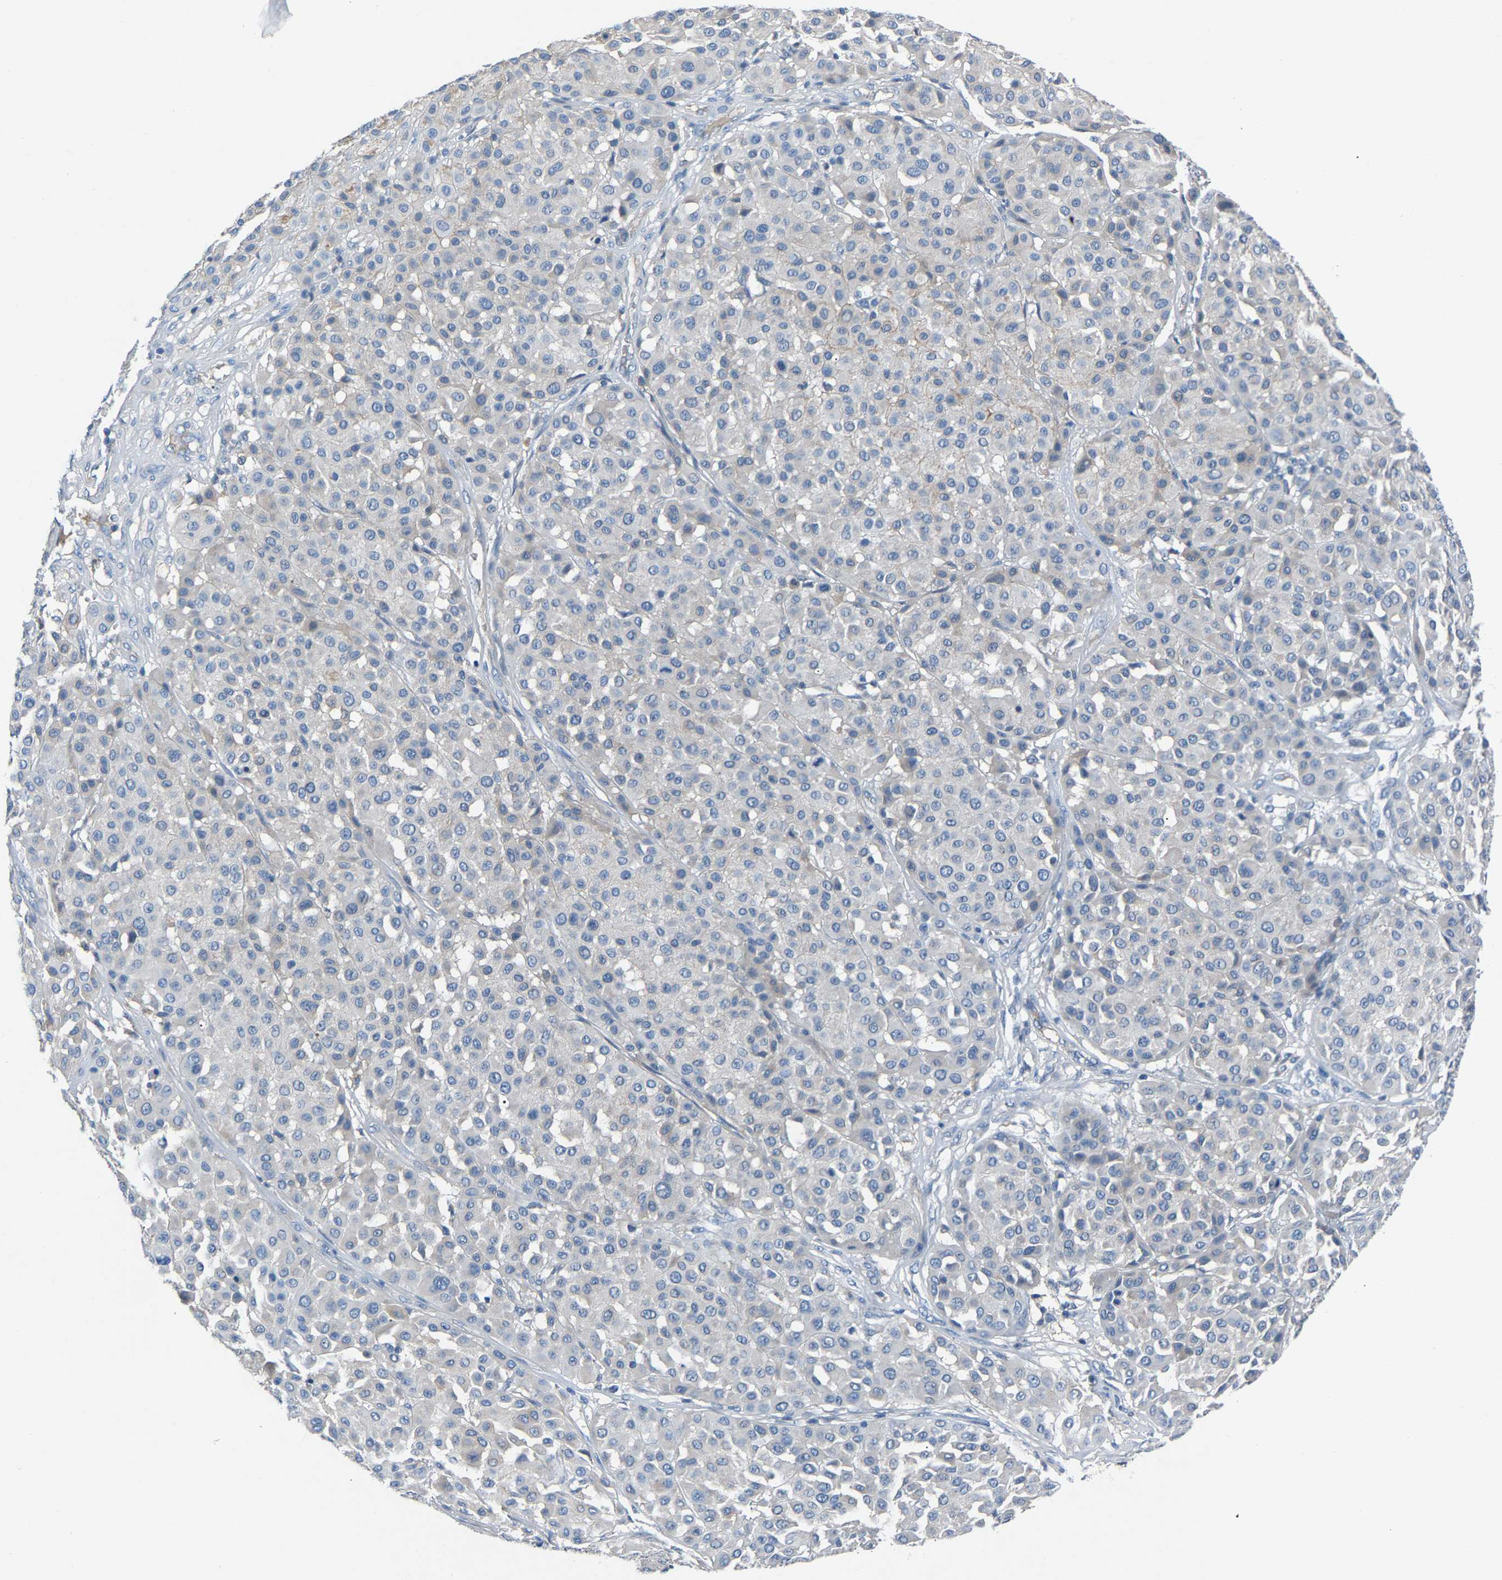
{"staining": {"intensity": "negative", "quantity": "none", "location": "none"}, "tissue": "melanoma", "cell_type": "Tumor cells", "image_type": "cancer", "snomed": [{"axis": "morphology", "description": "Malignant melanoma, Metastatic site"}, {"axis": "topography", "description": "Soft tissue"}], "caption": "A histopathology image of human melanoma is negative for staining in tumor cells. (DAB (3,3'-diaminobenzidine) immunohistochemistry (IHC), high magnification).", "gene": "DNAAF5", "patient": {"sex": "male", "age": 41}}